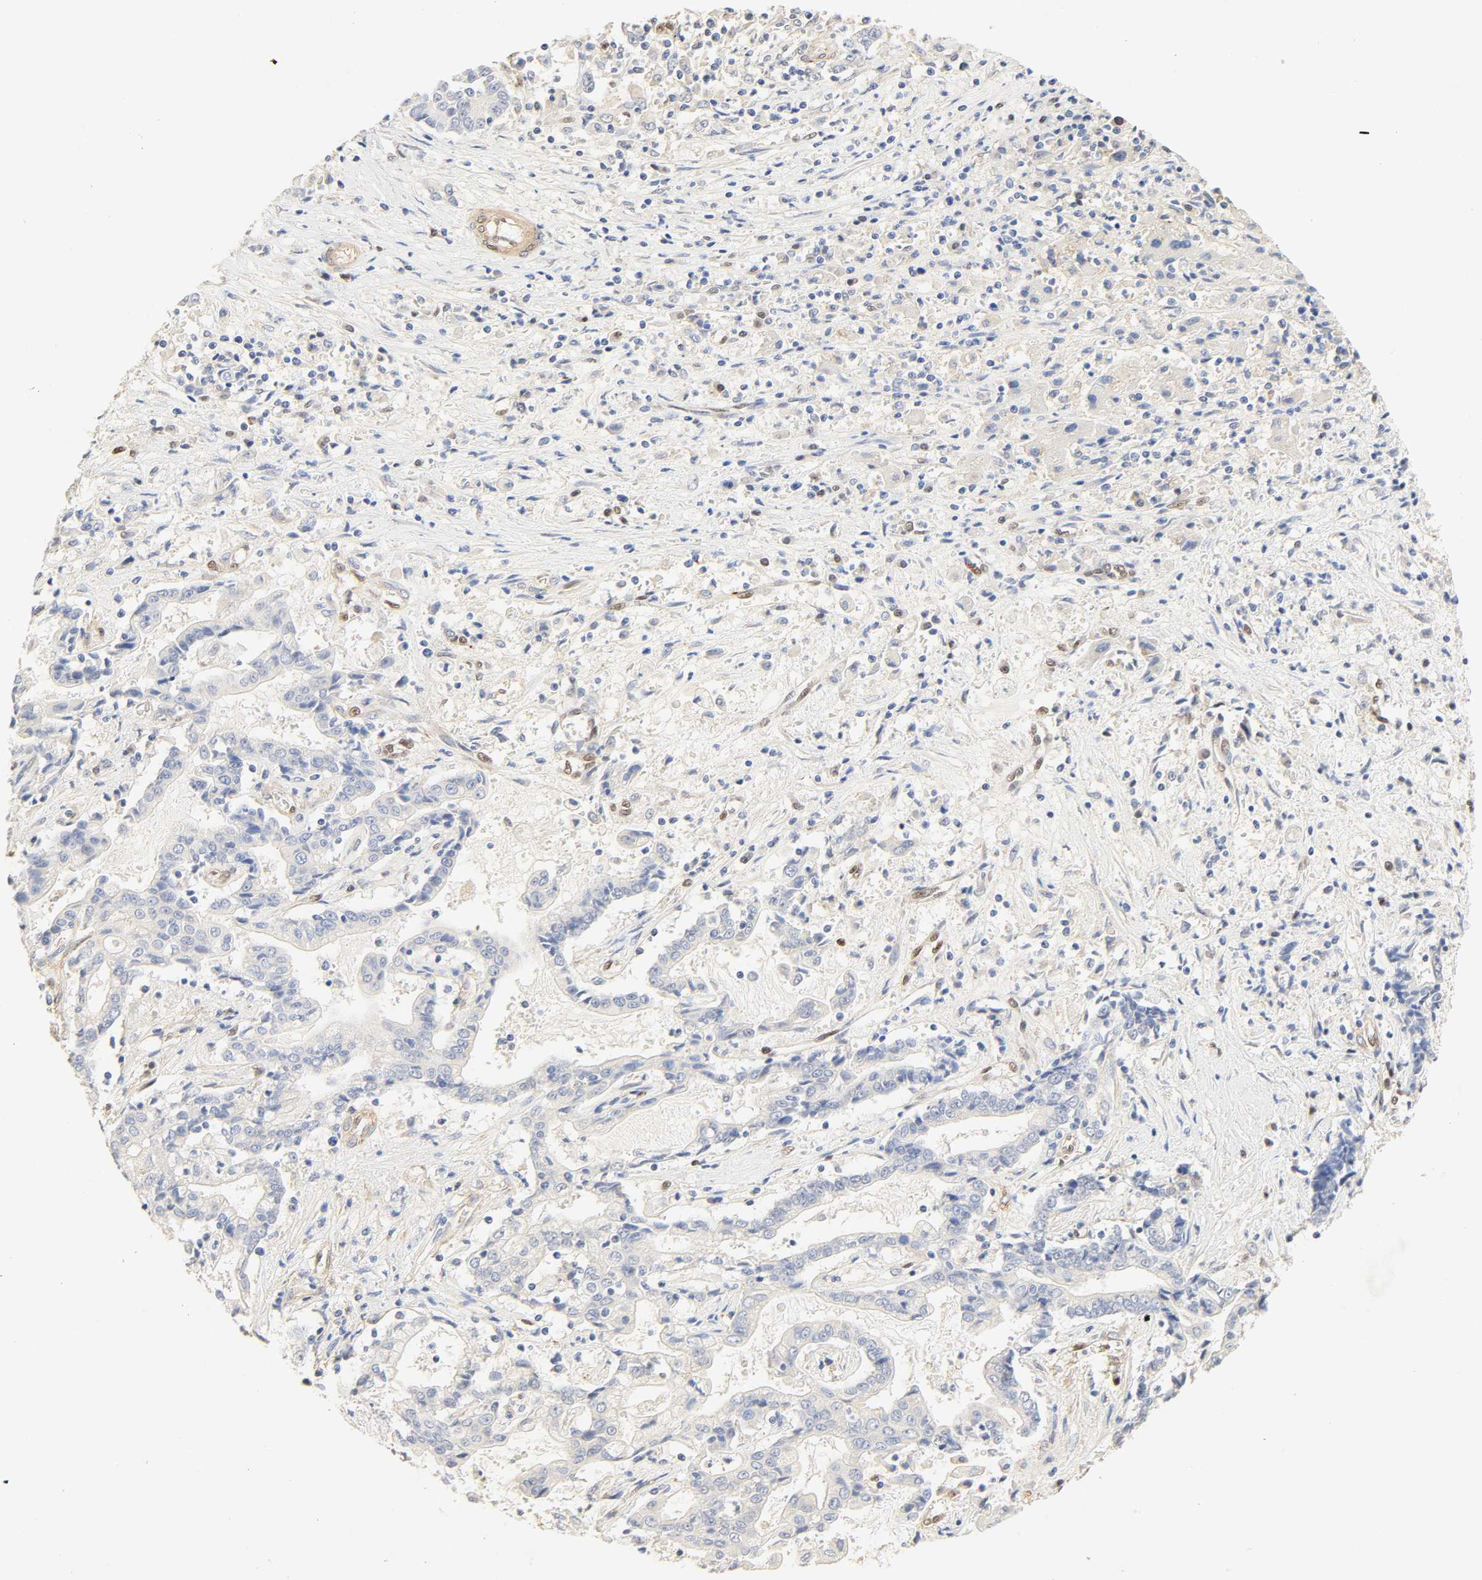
{"staining": {"intensity": "negative", "quantity": "none", "location": "none"}, "tissue": "liver cancer", "cell_type": "Tumor cells", "image_type": "cancer", "snomed": [{"axis": "morphology", "description": "Cholangiocarcinoma"}, {"axis": "topography", "description": "Liver"}], "caption": "A histopathology image of liver cancer stained for a protein displays no brown staining in tumor cells.", "gene": "BORCS8-MEF2B", "patient": {"sex": "male", "age": 57}}